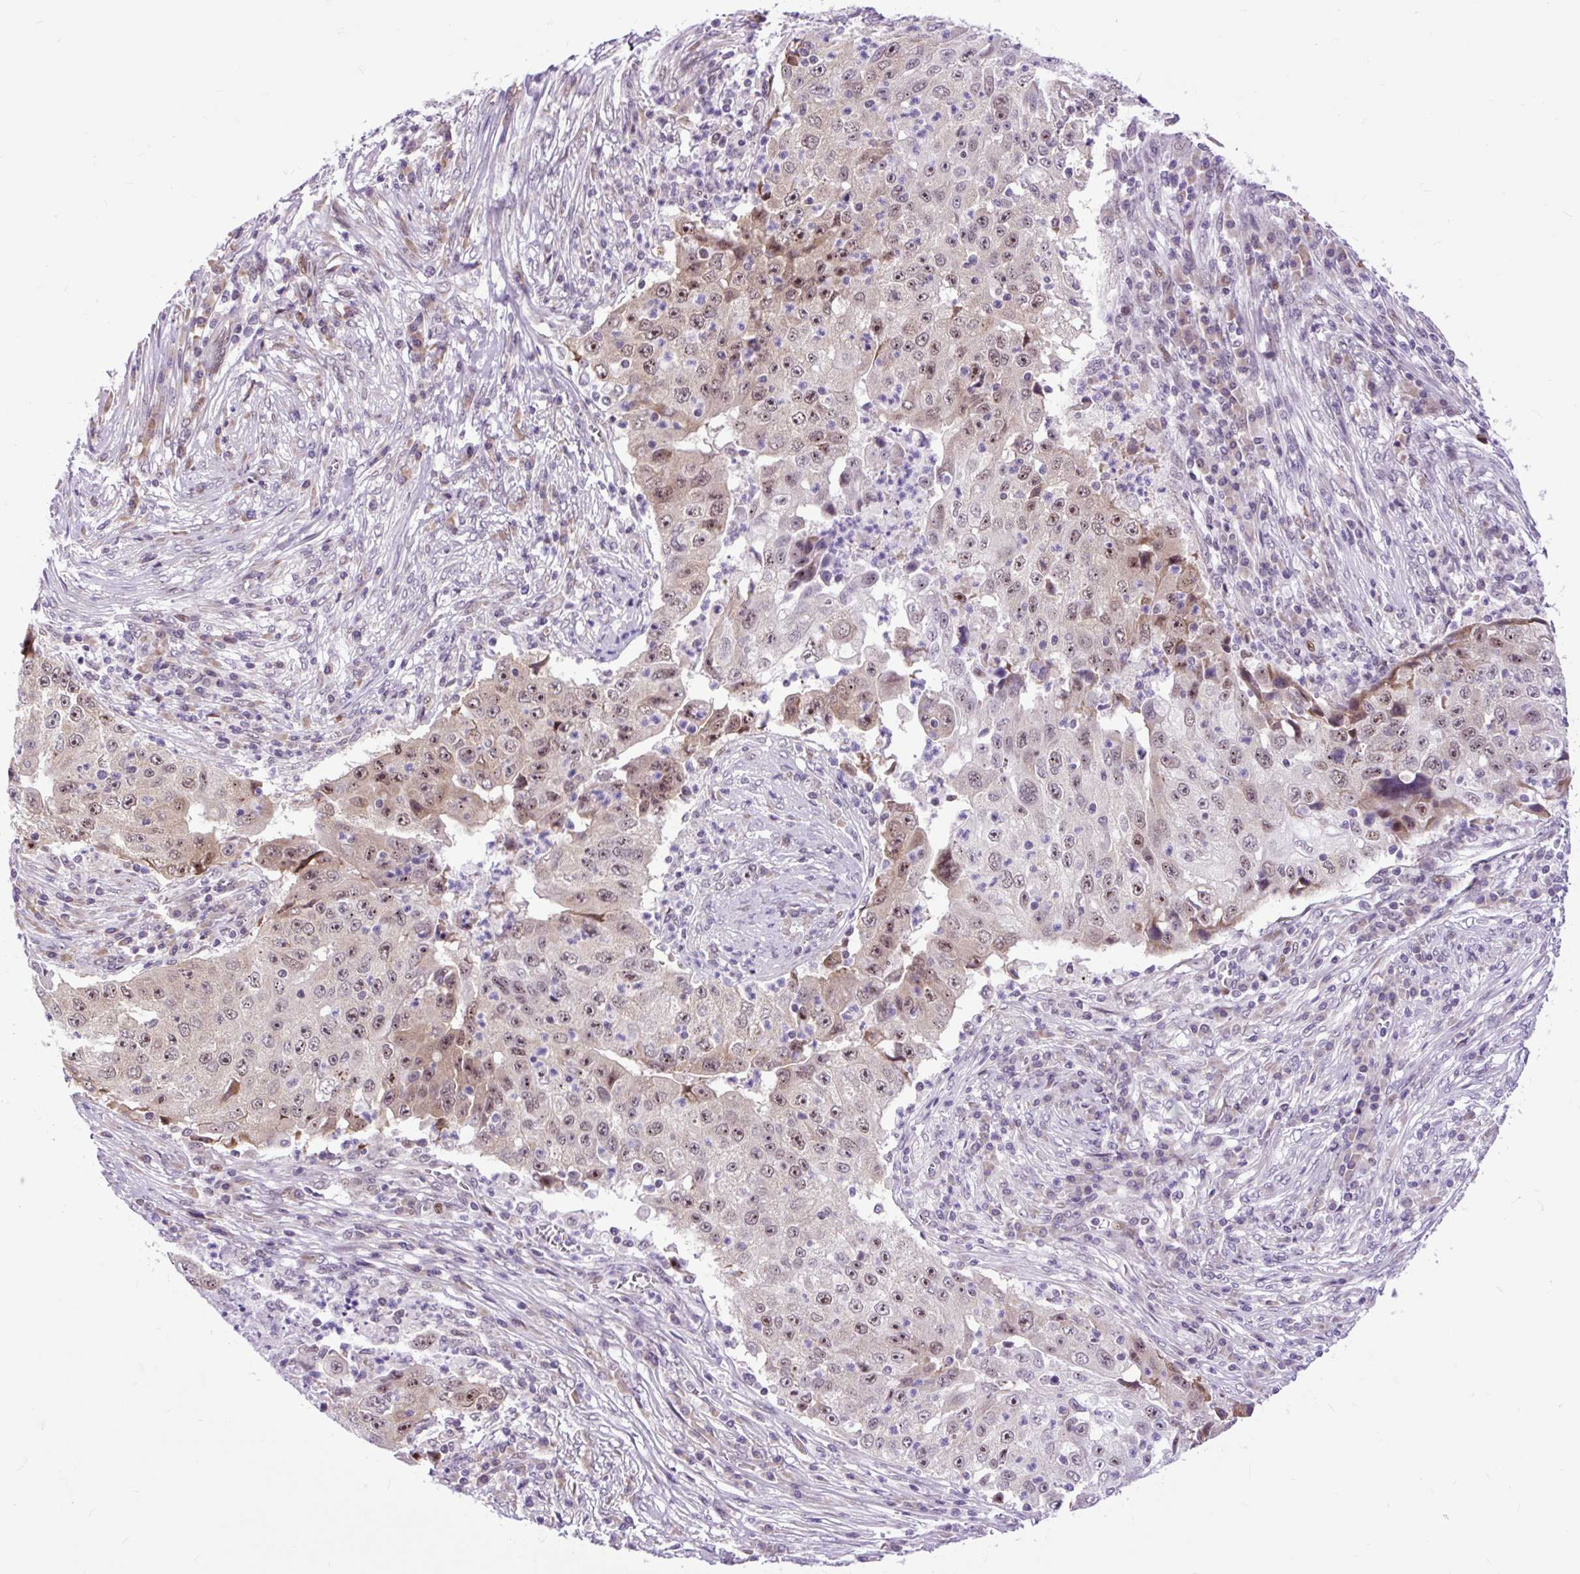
{"staining": {"intensity": "moderate", "quantity": "25%-75%", "location": "nuclear"}, "tissue": "lung cancer", "cell_type": "Tumor cells", "image_type": "cancer", "snomed": [{"axis": "morphology", "description": "Squamous cell carcinoma, NOS"}, {"axis": "topography", "description": "Lung"}], "caption": "Lung cancer (squamous cell carcinoma) tissue displays moderate nuclear staining in about 25%-75% of tumor cells", "gene": "CLK2", "patient": {"sex": "male", "age": 64}}